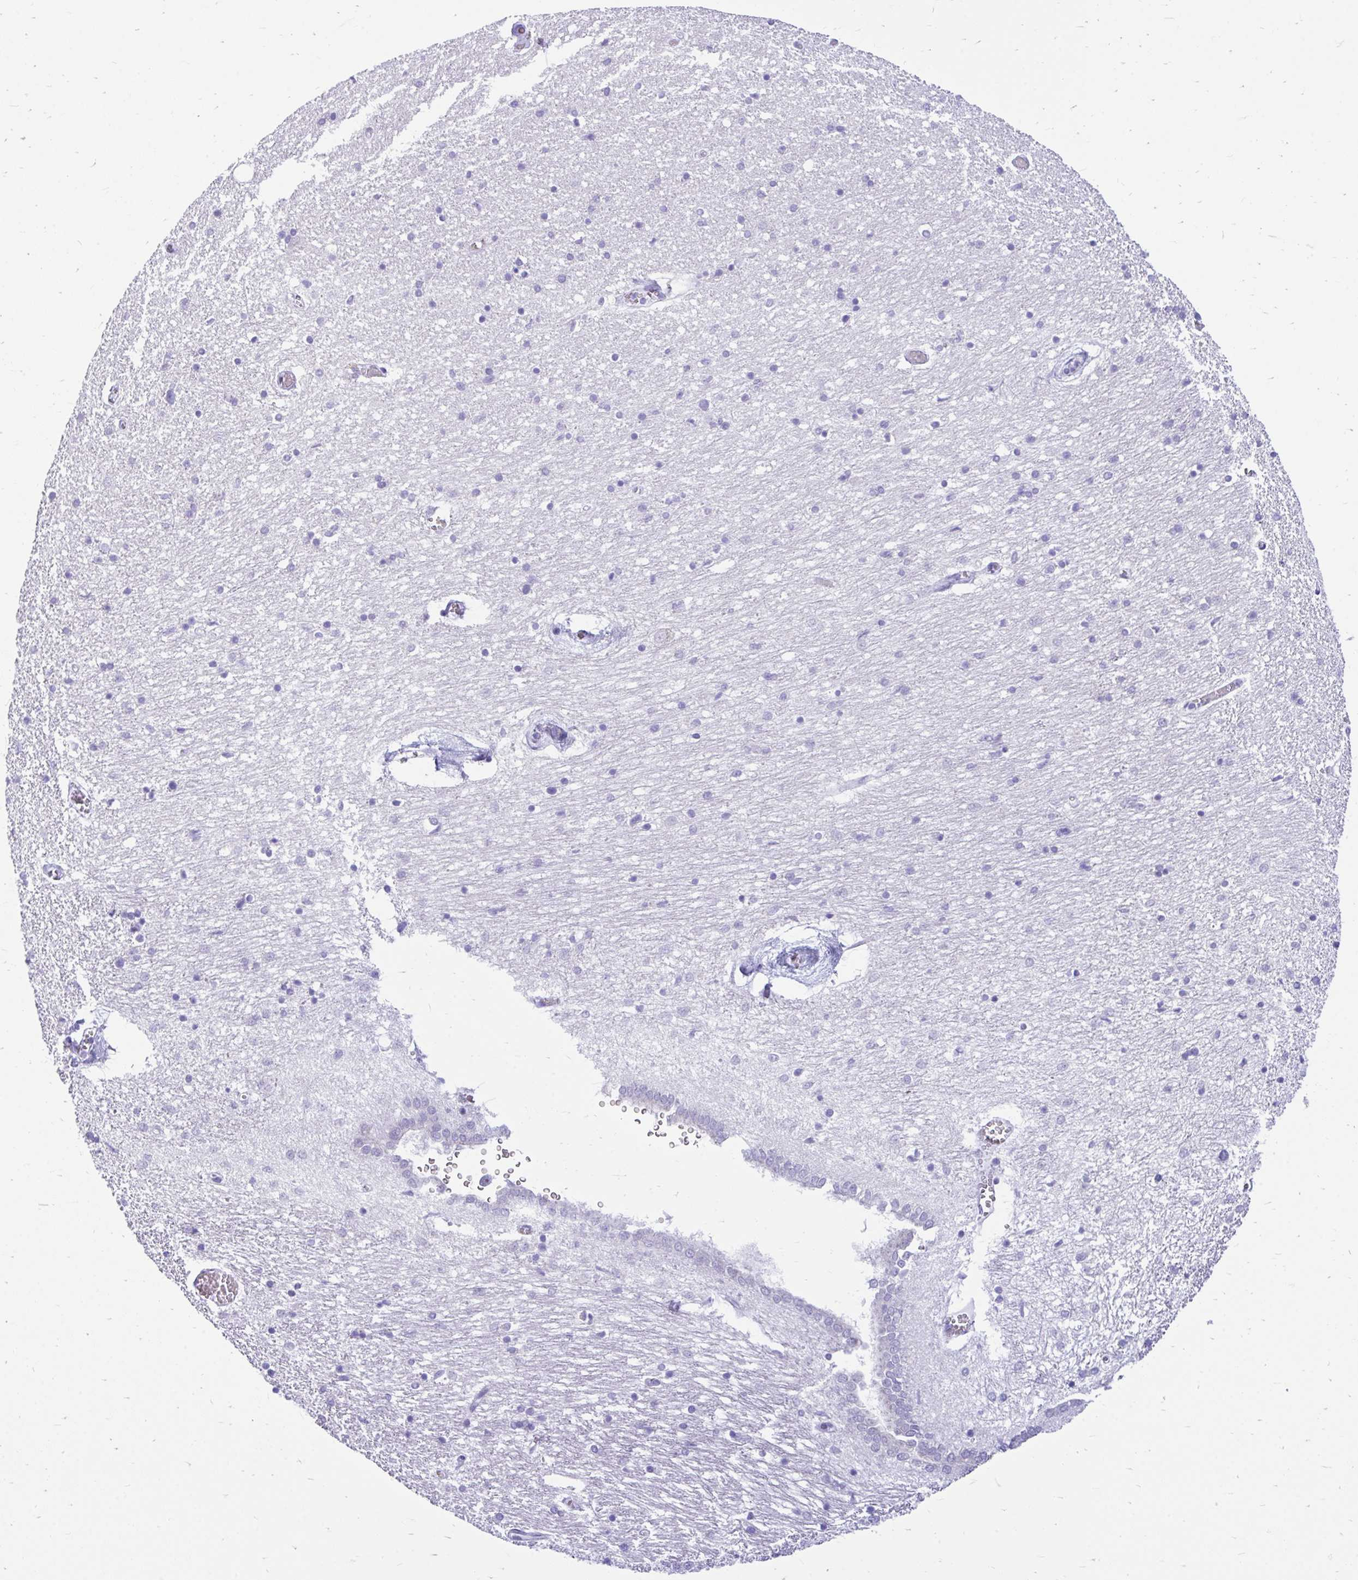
{"staining": {"intensity": "negative", "quantity": "none", "location": "none"}, "tissue": "caudate", "cell_type": "Glial cells", "image_type": "normal", "snomed": [{"axis": "morphology", "description": "Normal tissue, NOS"}, {"axis": "topography", "description": "Lateral ventricle wall"}, {"axis": "topography", "description": "Hippocampus"}], "caption": "This is an immunohistochemistry (IHC) photomicrograph of normal caudate. There is no staining in glial cells.", "gene": "GLB1L2", "patient": {"sex": "female", "age": 63}}